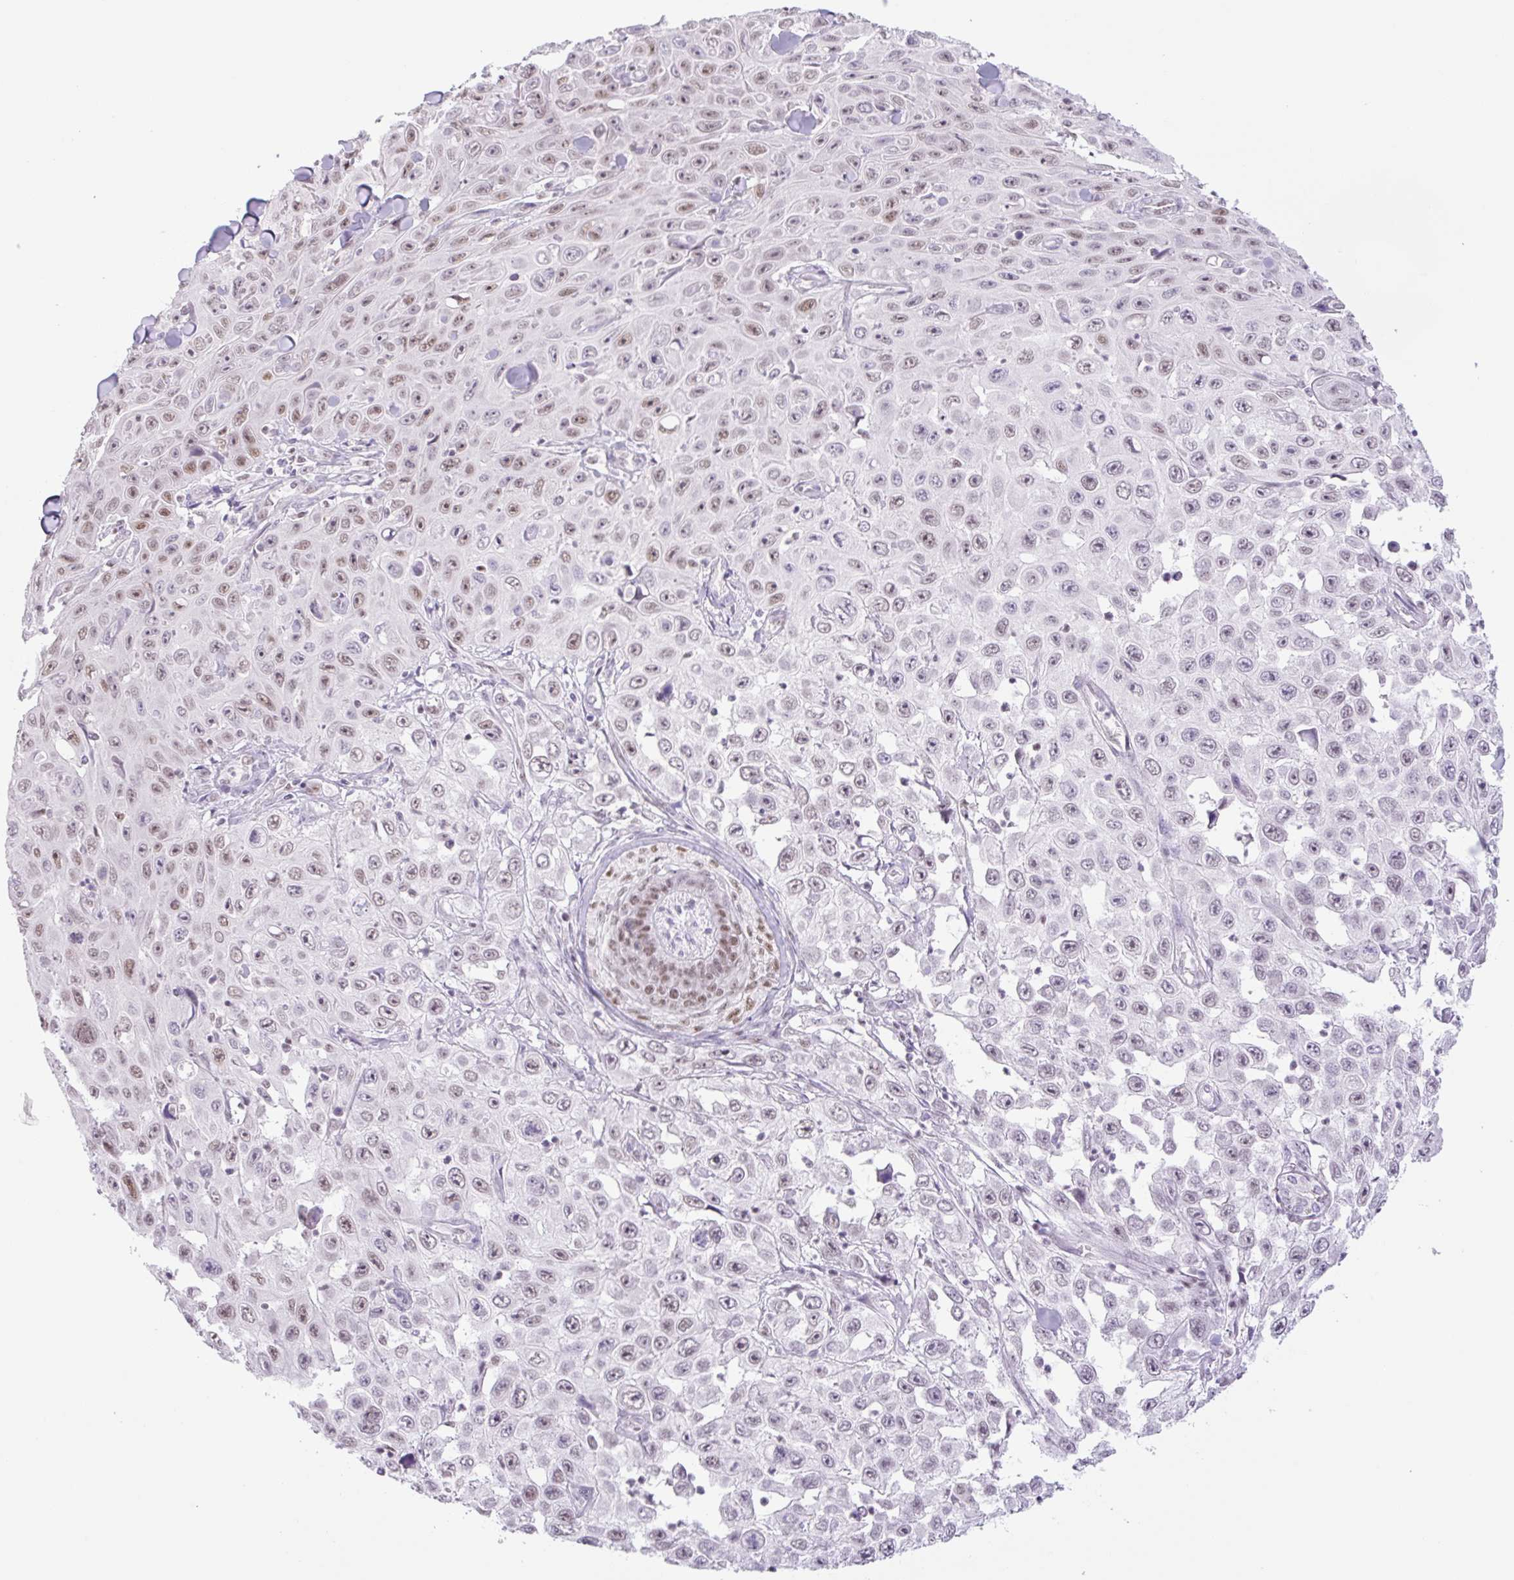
{"staining": {"intensity": "moderate", "quantity": "25%-75%", "location": "nuclear"}, "tissue": "skin cancer", "cell_type": "Tumor cells", "image_type": "cancer", "snomed": [{"axis": "morphology", "description": "Squamous cell carcinoma, NOS"}, {"axis": "topography", "description": "Skin"}], "caption": "About 25%-75% of tumor cells in skin cancer (squamous cell carcinoma) exhibit moderate nuclear protein positivity as visualized by brown immunohistochemical staining.", "gene": "TLE3", "patient": {"sex": "male", "age": 82}}